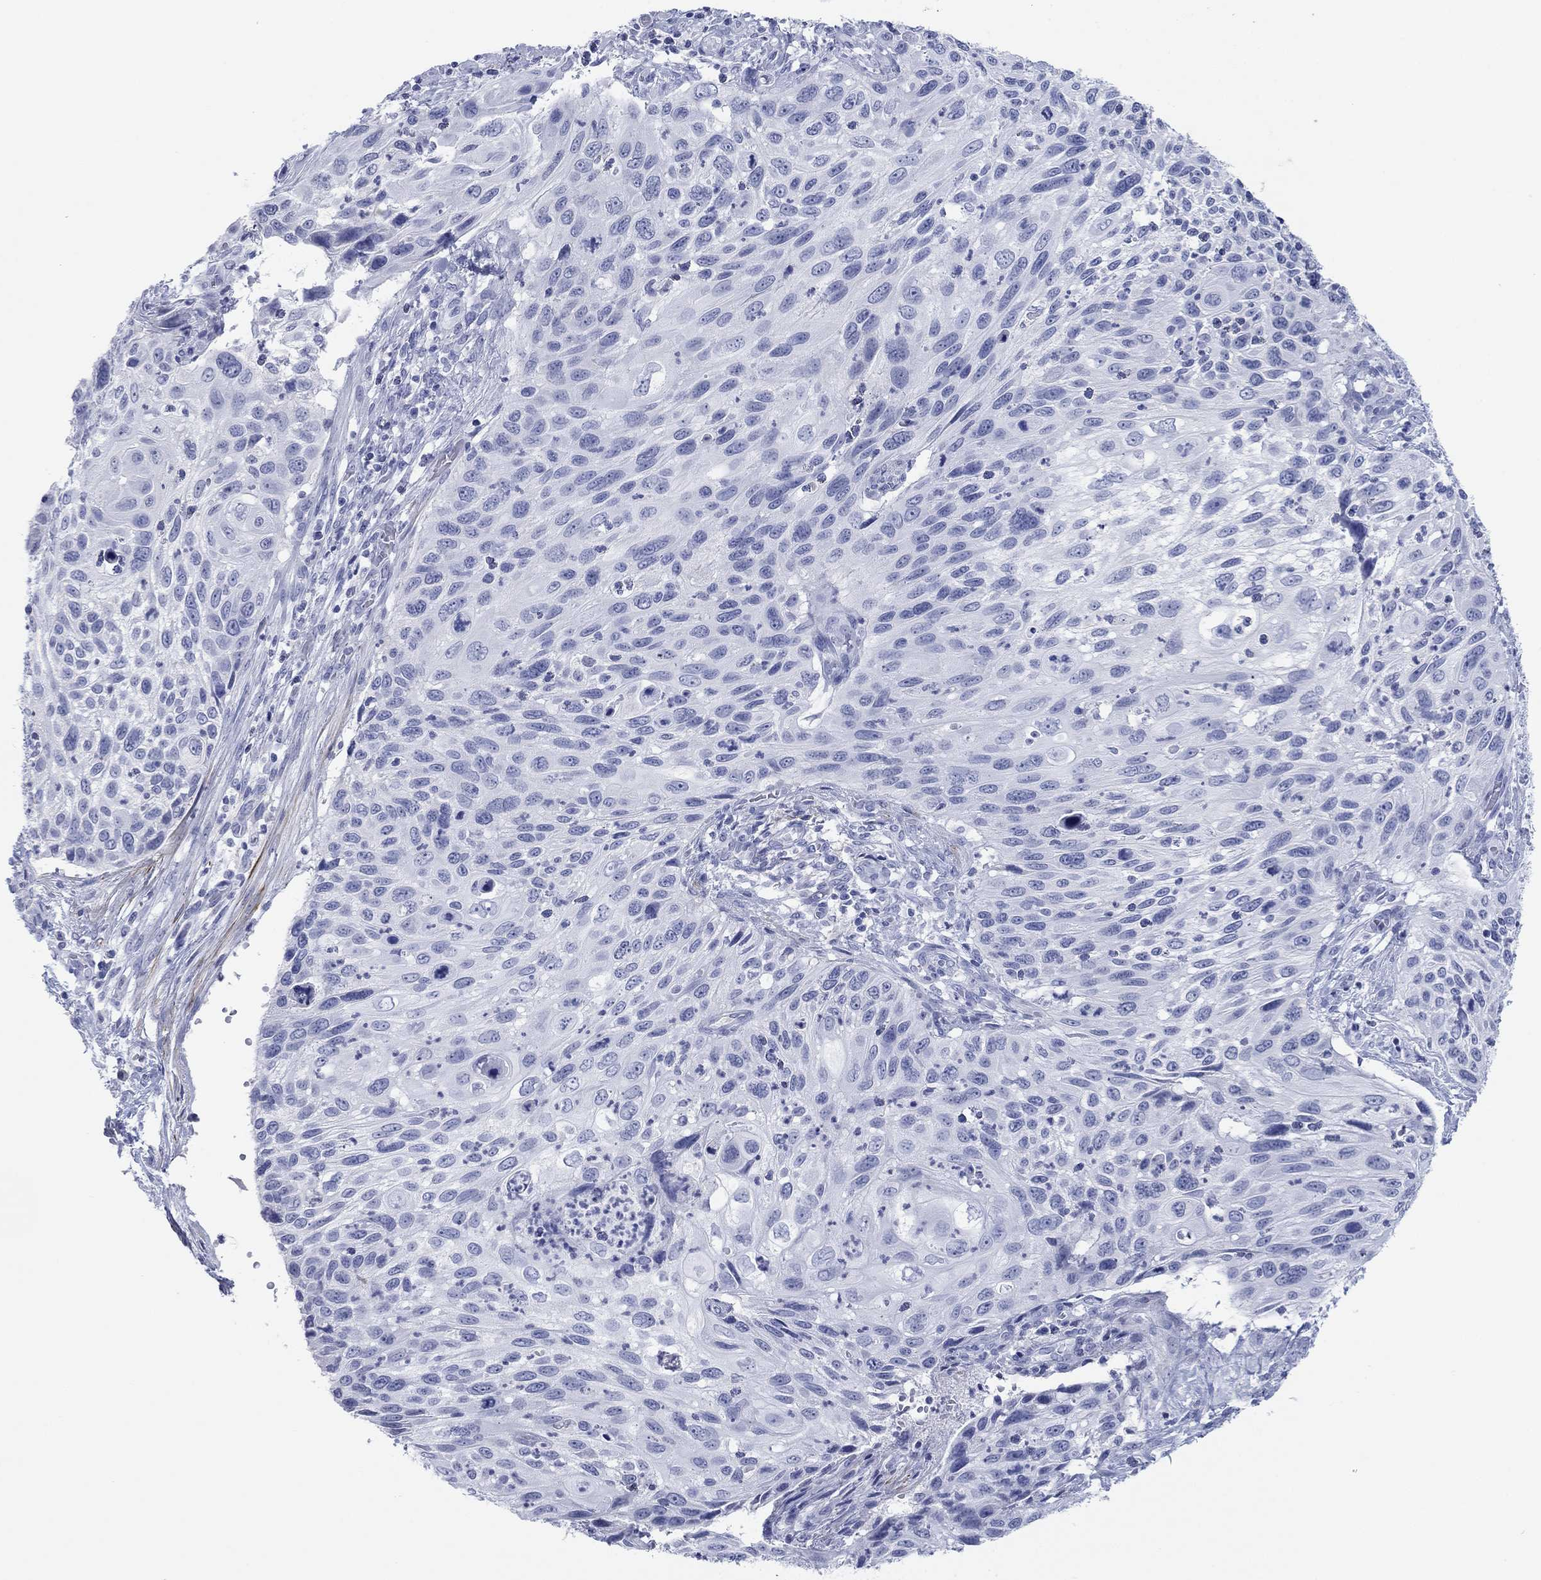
{"staining": {"intensity": "negative", "quantity": "none", "location": "none"}, "tissue": "cervical cancer", "cell_type": "Tumor cells", "image_type": "cancer", "snomed": [{"axis": "morphology", "description": "Squamous cell carcinoma, NOS"}, {"axis": "topography", "description": "Cervix"}], "caption": "Tumor cells are negative for brown protein staining in squamous cell carcinoma (cervical).", "gene": "PDYN", "patient": {"sex": "female", "age": 70}}